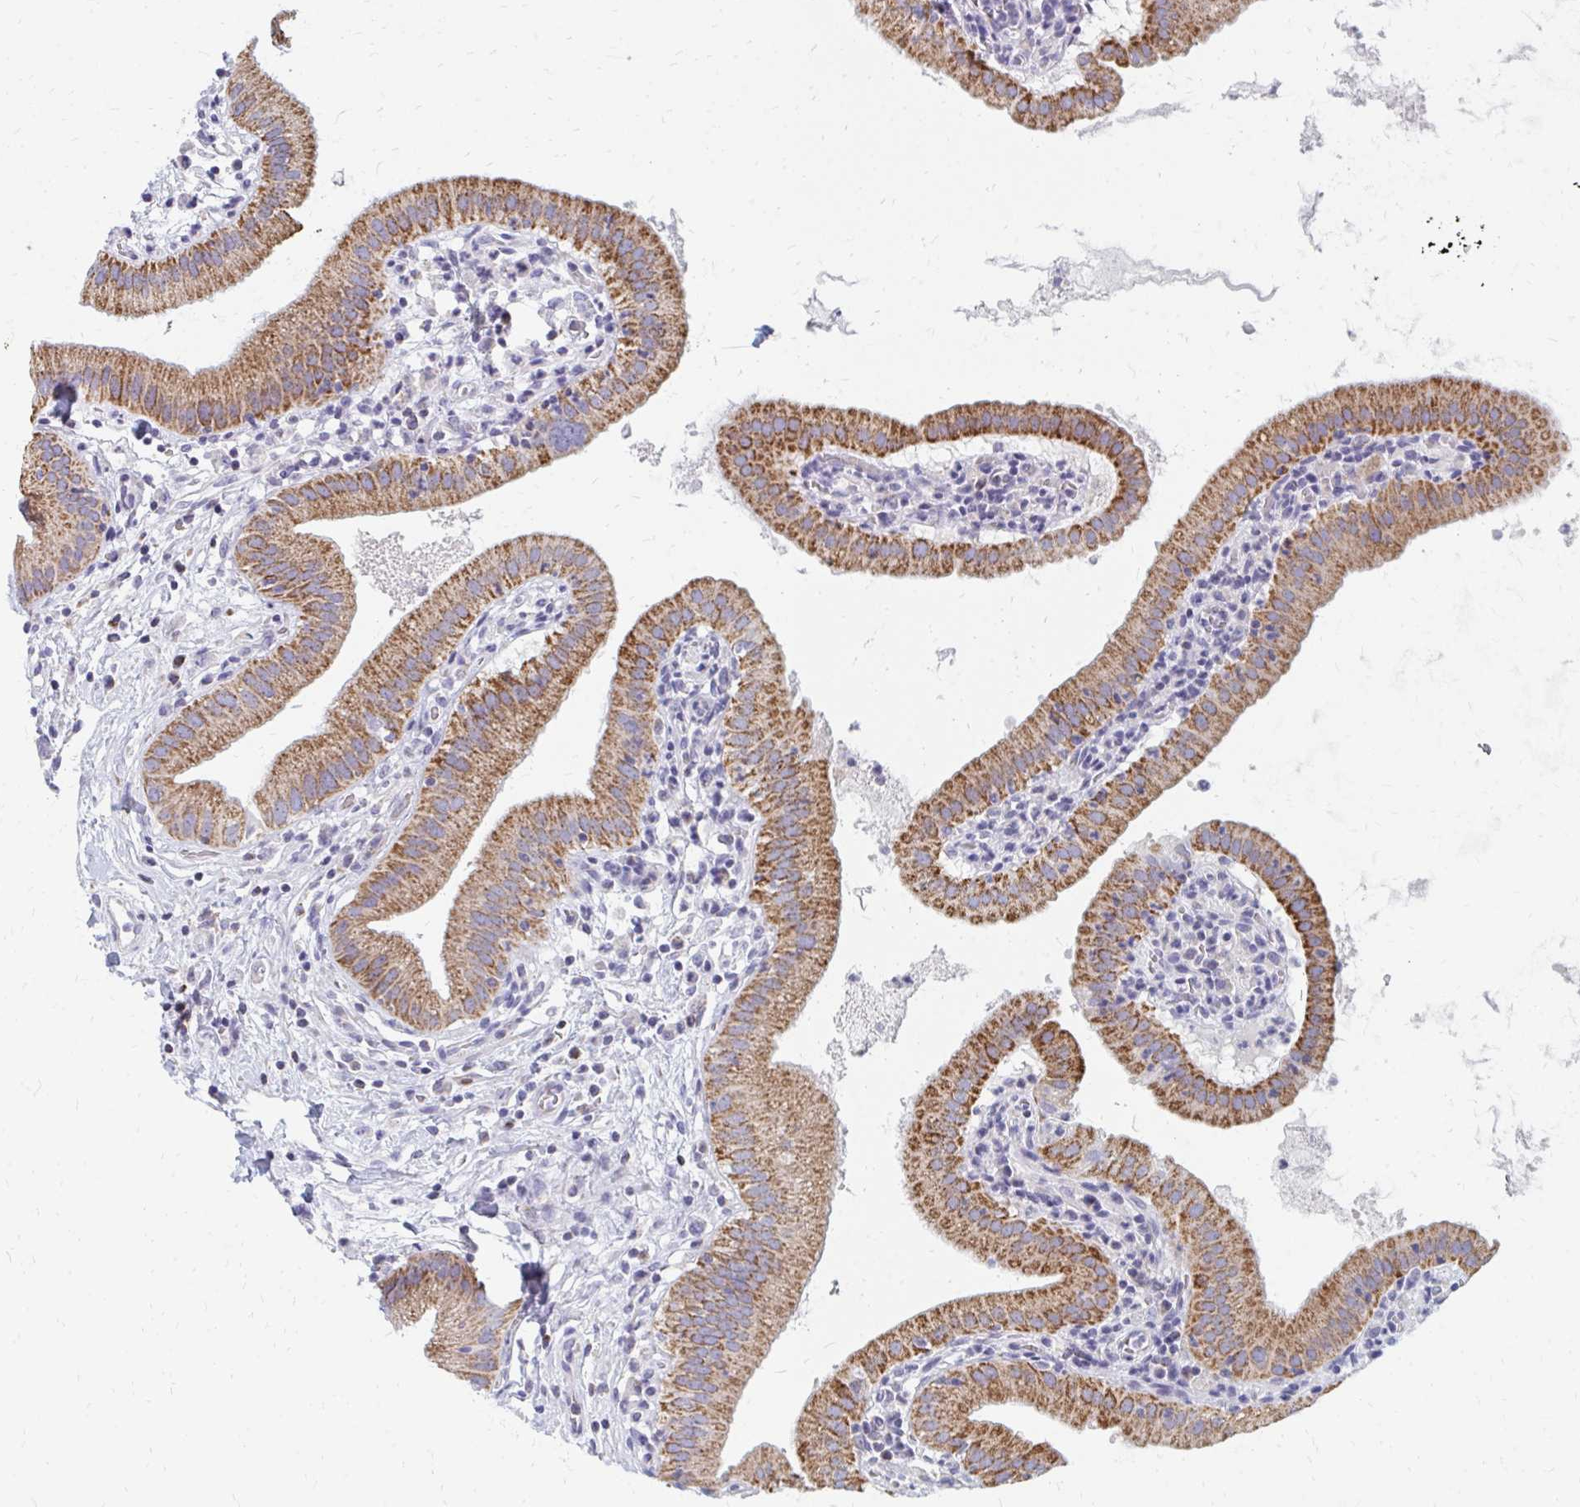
{"staining": {"intensity": "strong", "quantity": ">75%", "location": "cytoplasmic/membranous"}, "tissue": "gallbladder", "cell_type": "Glandular cells", "image_type": "normal", "snomed": [{"axis": "morphology", "description": "Normal tissue, NOS"}, {"axis": "topography", "description": "Gallbladder"}], "caption": "IHC of benign human gallbladder reveals high levels of strong cytoplasmic/membranous positivity in approximately >75% of glandular cells.", "gene": "OR10V1", "patient": {"sex": "female", "age": 65}}